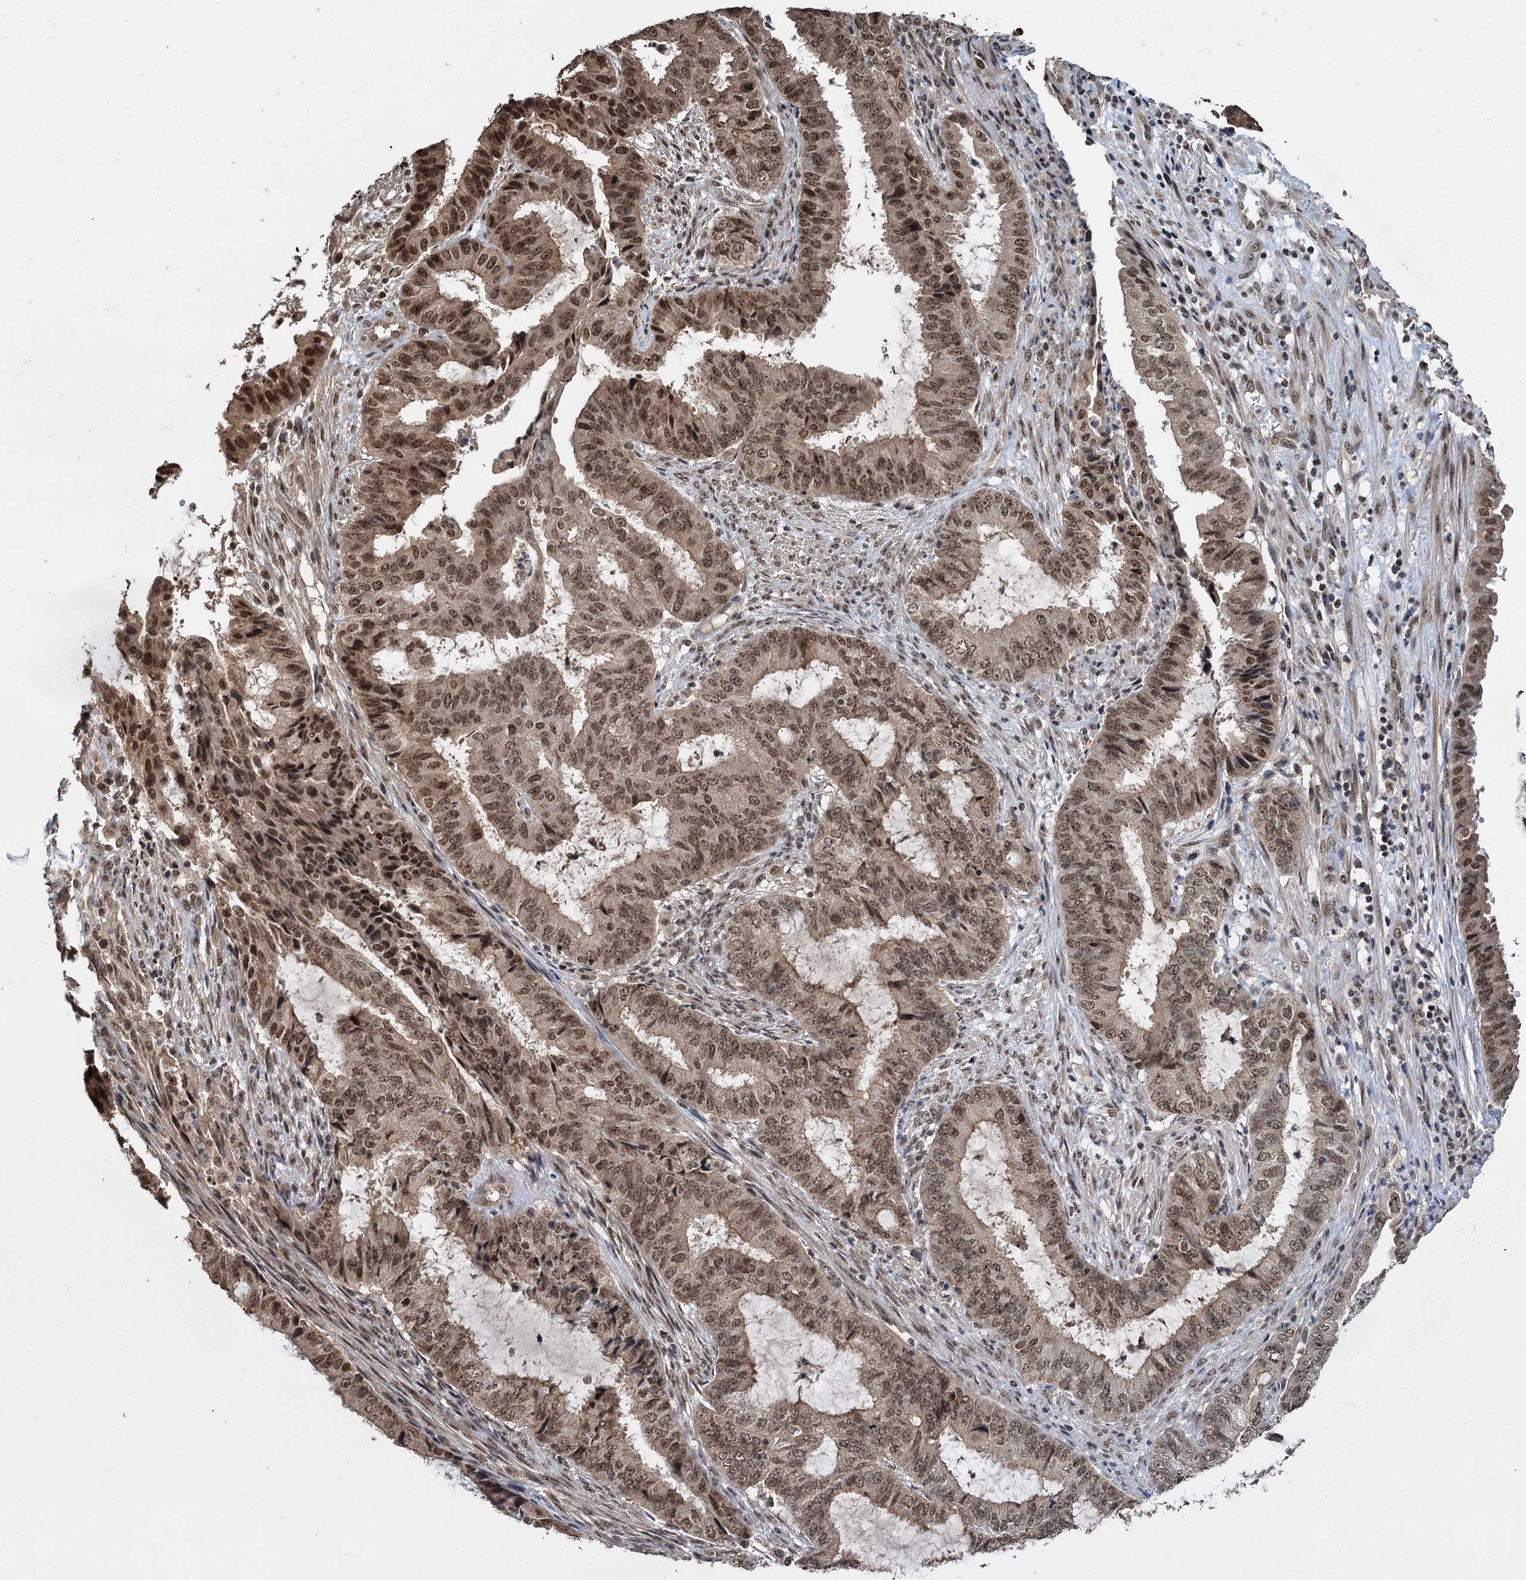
{"staining": {"intensity": "moderate", "quantity": ">75%", "location": "cytoplasmic/membranous,nuclear"}, "tissue": "endometrial cancer", "cell_type": "Tumor cells", "image_type": "cancer", "snomed": [{"axis": "morphology", "description": "Adenocarcinoma, NOS"}, {"axis": "topography", "description": "Endometrium"}], "caption": "Immunohistochemistry (DAB (3,3'-diaminobenzidine)) staining of human endometrial cancer (adenocarcinoma) reveals moderate cytoplasmic/membranous and nuclear protein staining in about >75% of tumor cells.", "gene": "FAM216B", "patient": {"sex": "female", "age": 51}}